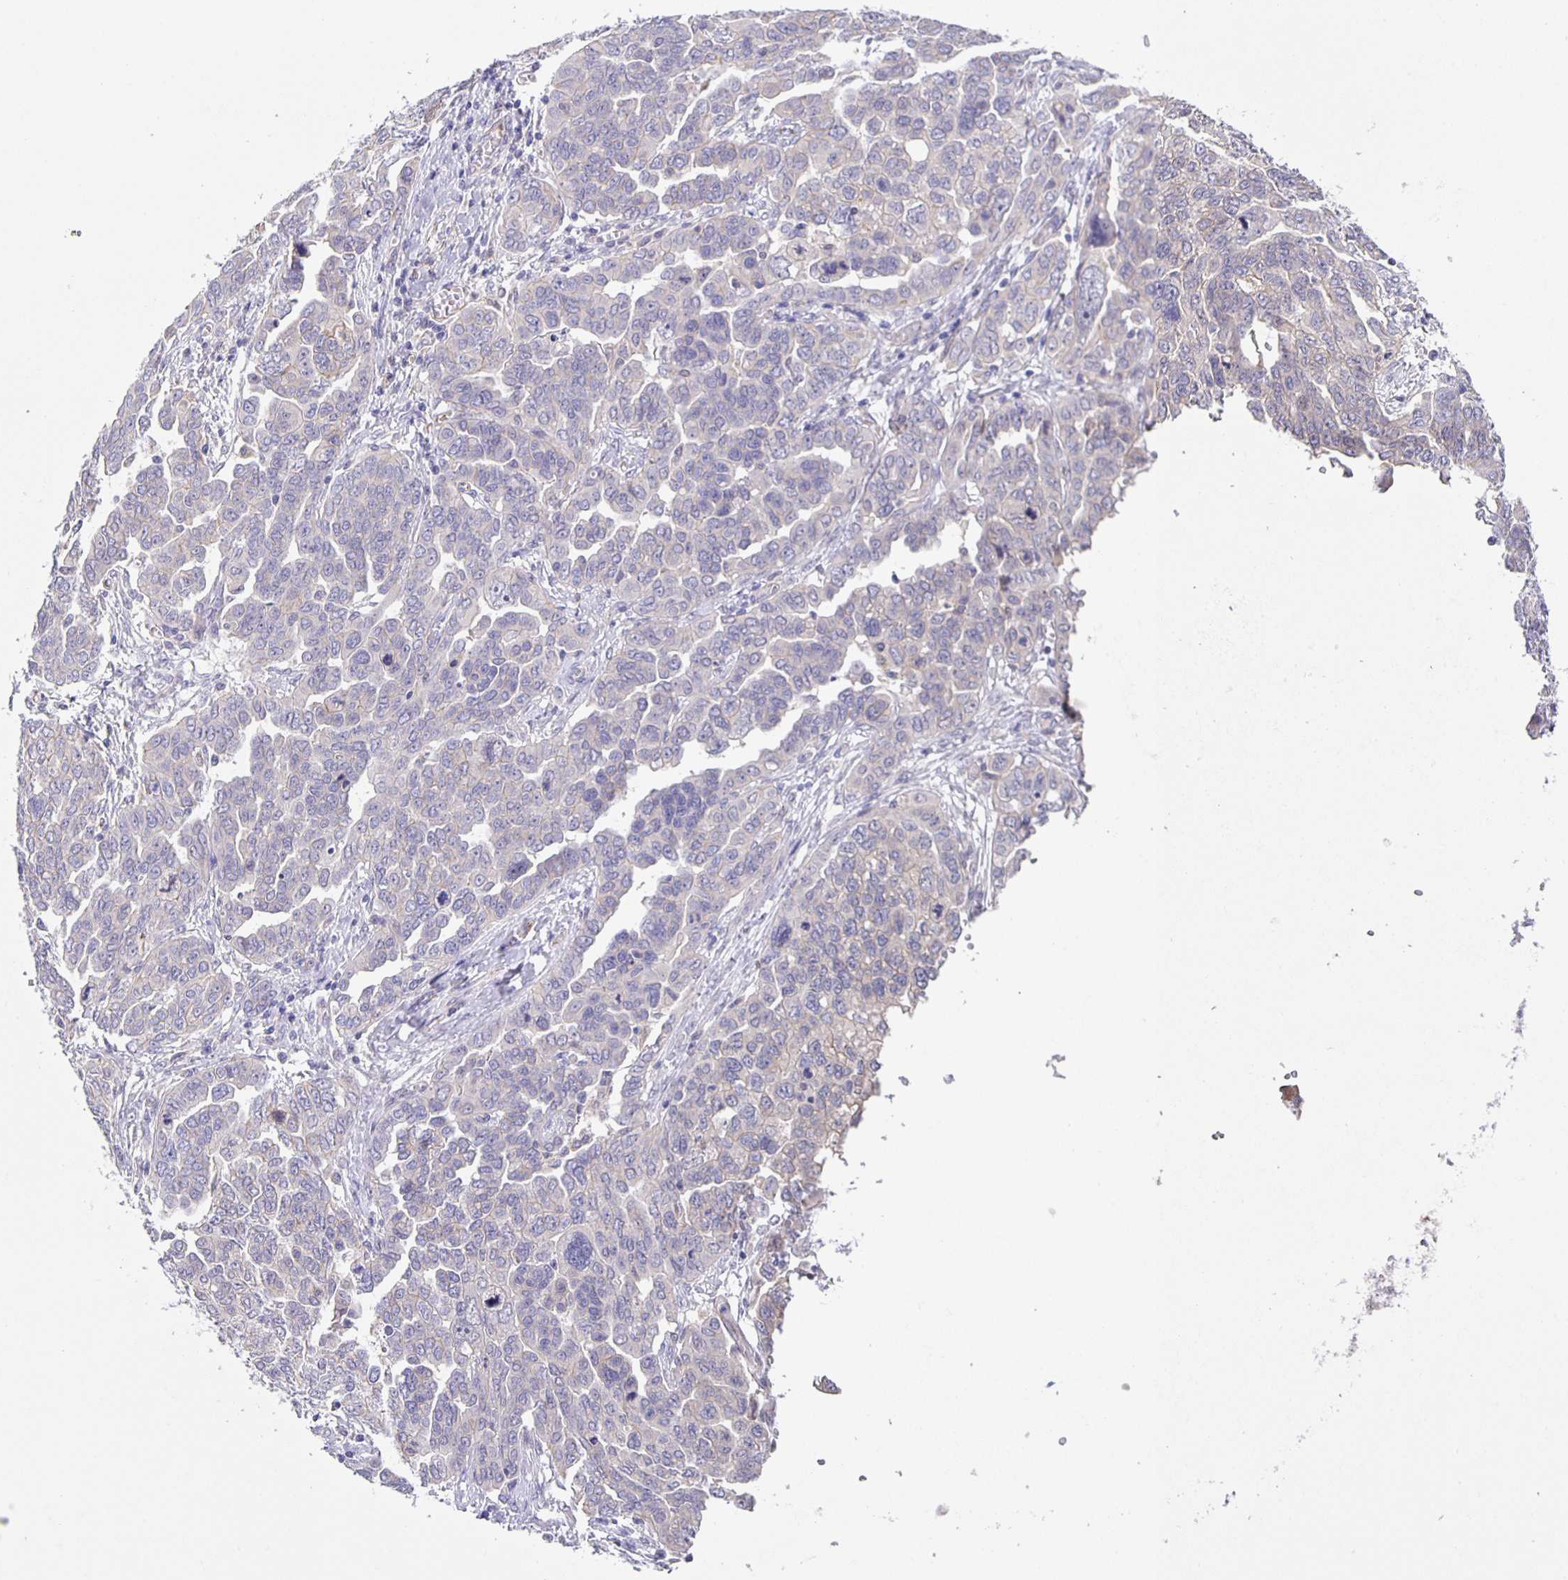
{"staining": {"intensity": "negative", "quantity": "none", "location": "none"}, "tissue": "ovarian cancer", "cell_type": "Tumor cells", "image_type": "cancer", "snomed": [{"axis": "morphology", "description": "Cystadenocarcinoma, serous, NOS"}, {"axis": "topography", "description": "Ovary"}], "caption": "Micrograph shows no significant protein staining in tumor cells of serous cystadenocarcinoma (ovarian). Nuclei are stained in blue.", "gene": "JMJD4", "patient": {"sex": "female", "age": 59}}